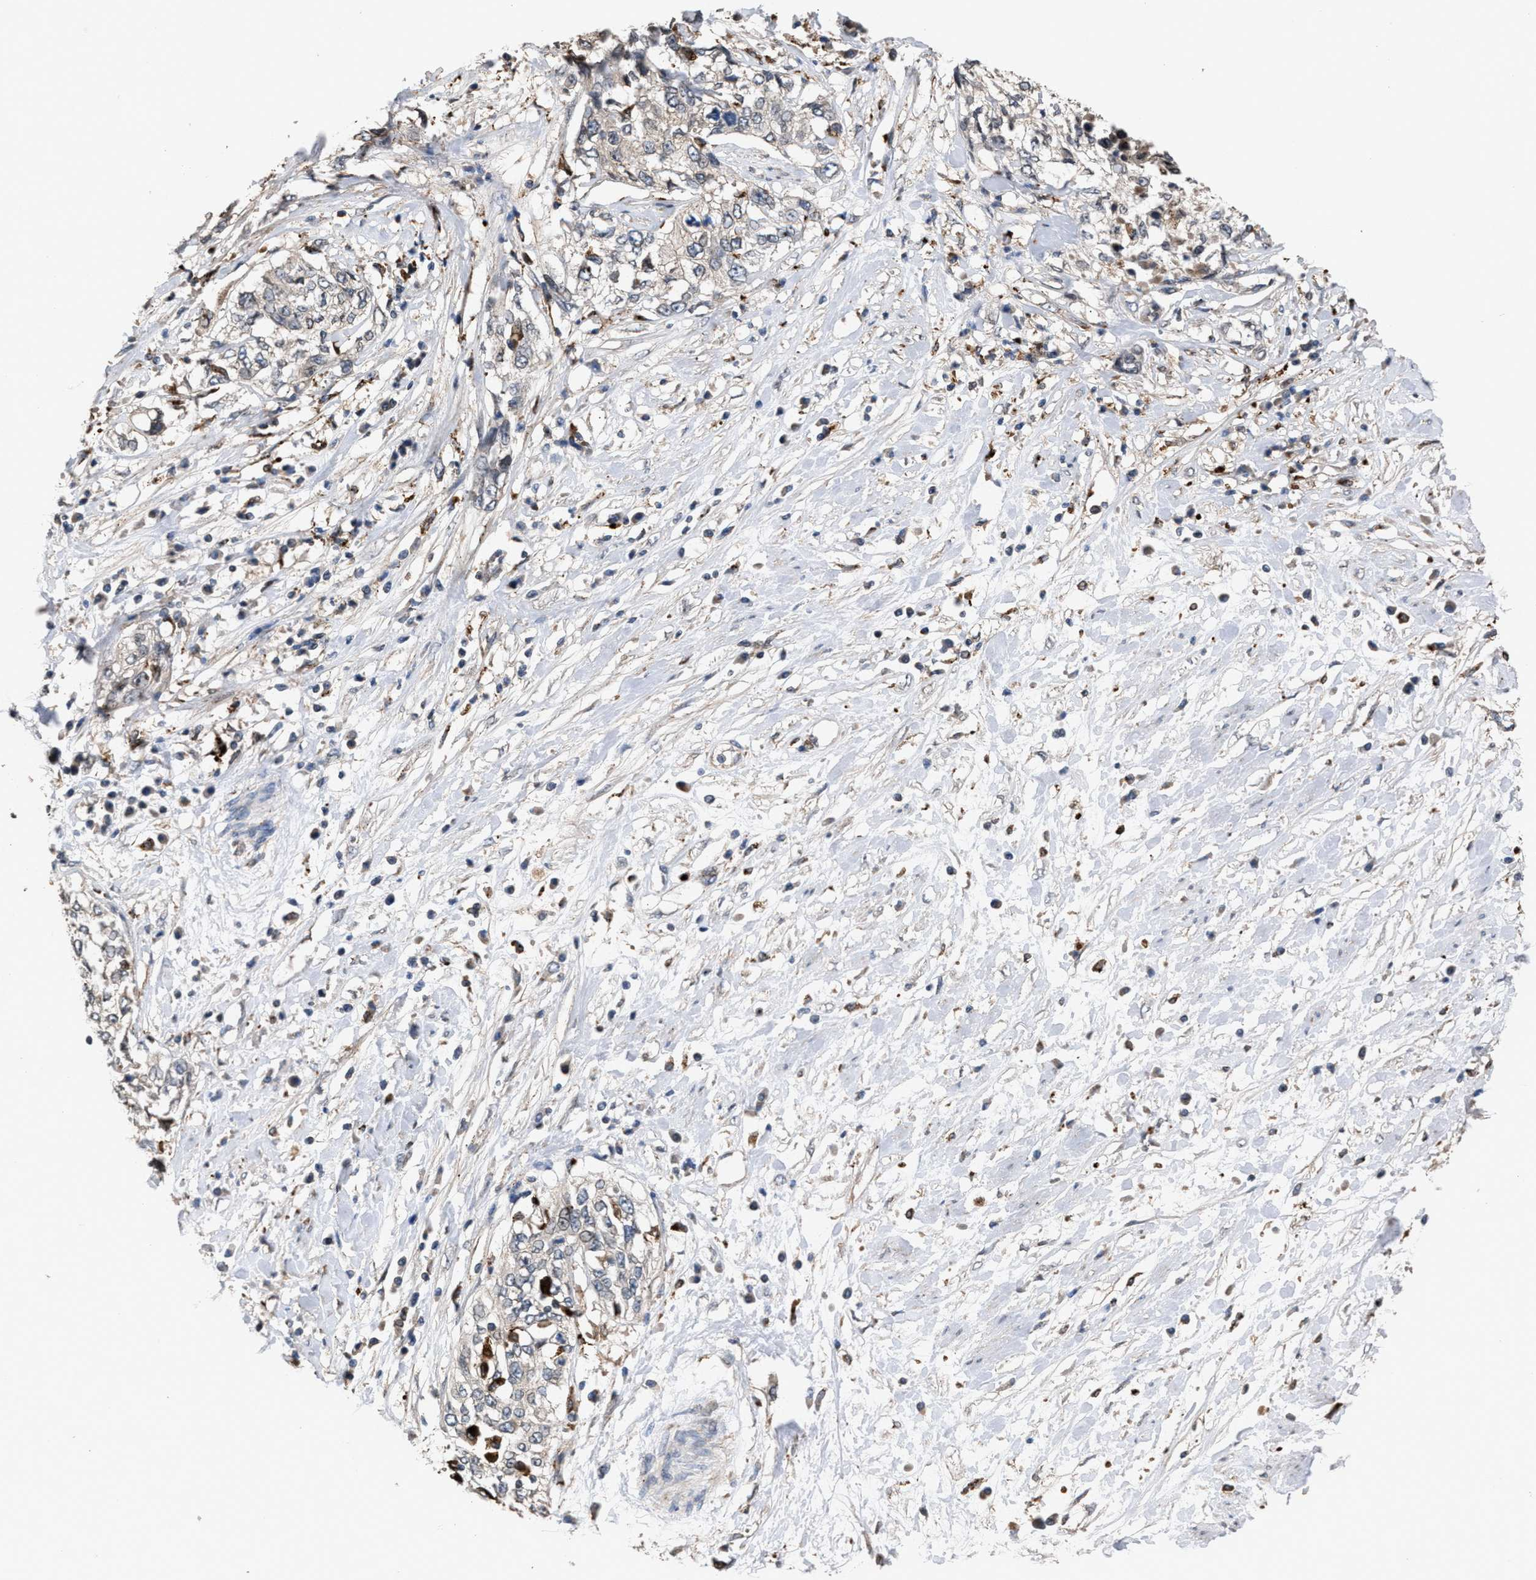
{"staining": {"intensity": "negative", "quantity": "none", "location": "none"}, "tissue": "cervical cancer", "cell_type": "Tumor cells", "image_type": "cancer", "snomed": [{"axis": "morphology", "description": "Squamous cell carcinoma, NOS"}, {"axis": "topography", "description": "Cervix"}], "caption": "DAB (3,3'-diaminobenzidine) immunohistochemical staining of human squamous cell carcinoma (cervical) demonstrates no significant expression in tumor cells.", "gene": "ELMO3", "patient": {"sex": "female", "age": 57}}